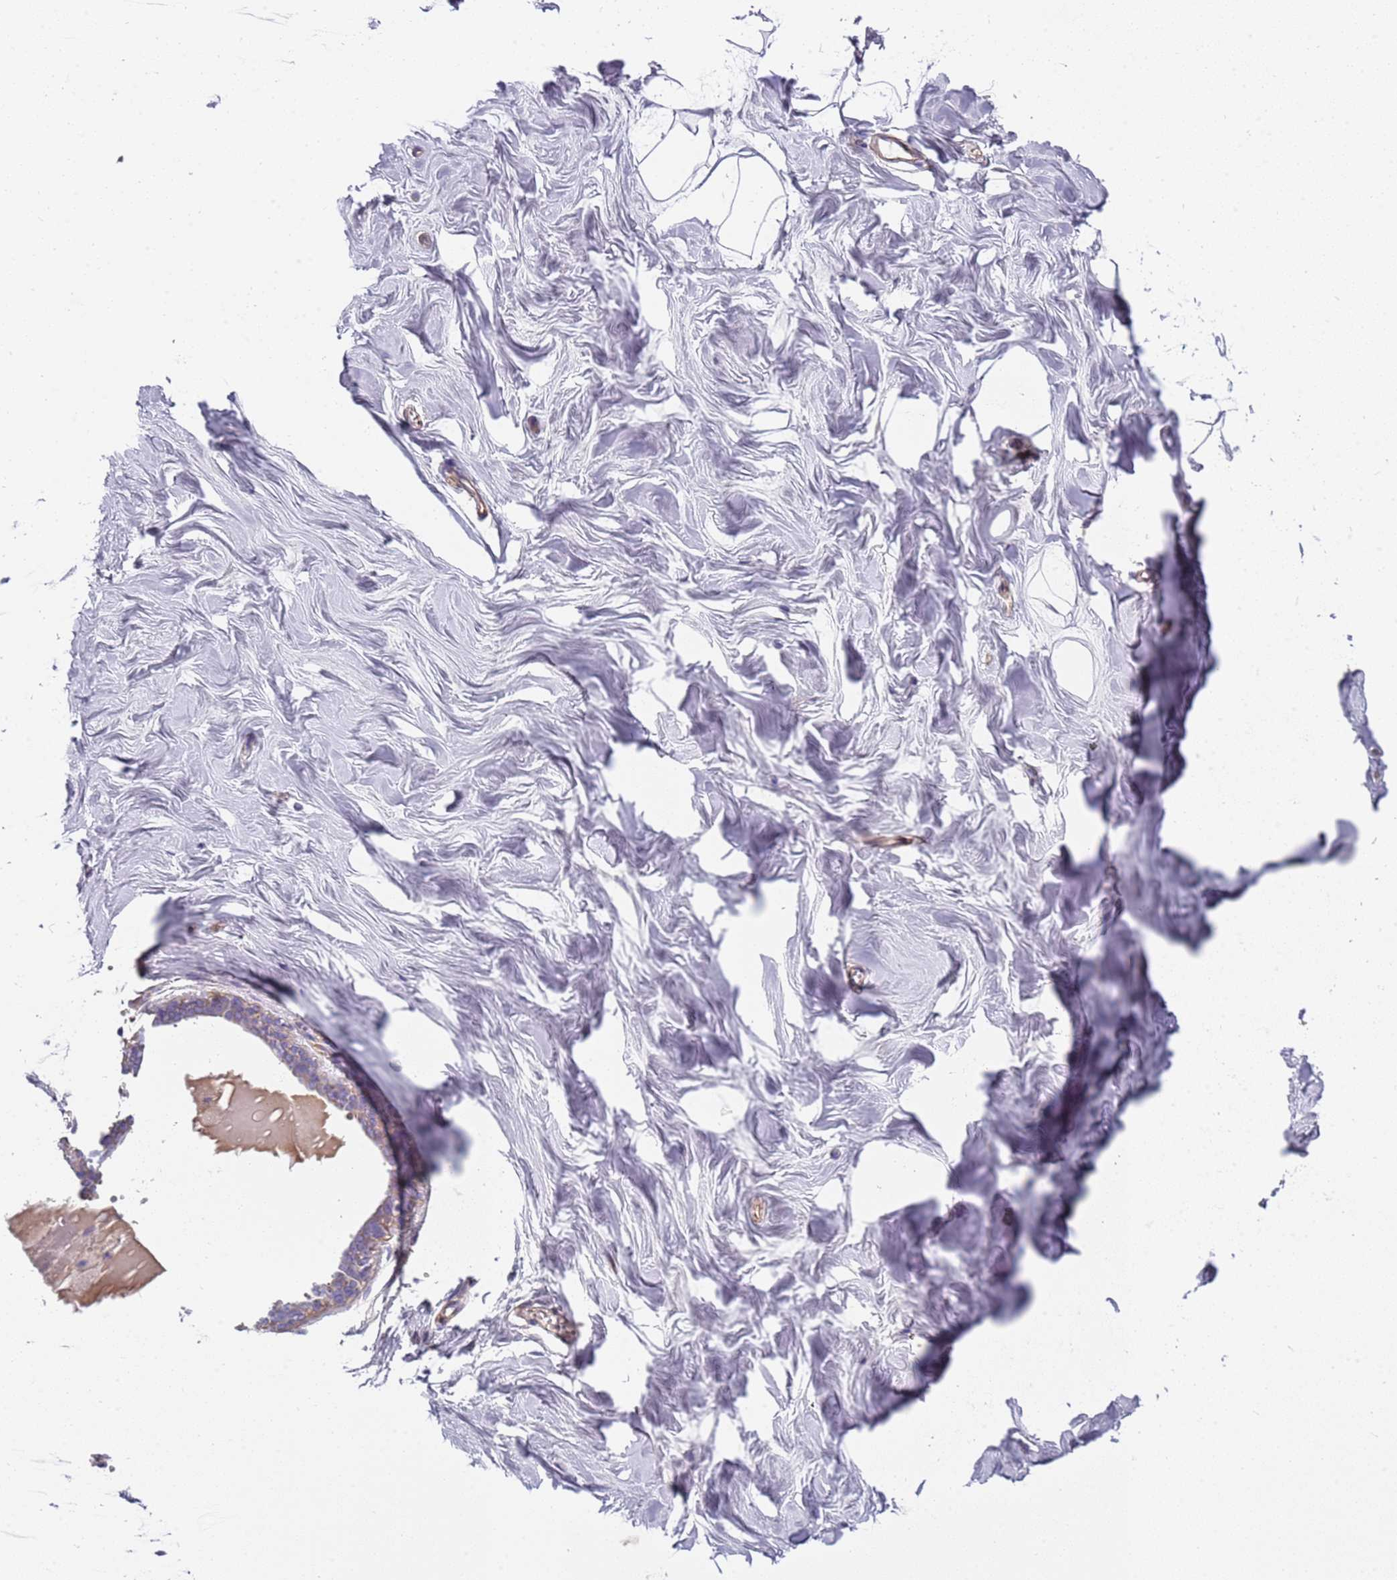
{"staining": {"intensity": "negative", "quantity": "none", "location": "none"}, "tissue": "breast", "cell_type": "Adipocytes", "image_type": "normal", "snomed": [{"axis": "morphology", "description": "Normal tissue, NOS"}, {"axis": "topography", "description": "Breast"}], "caption": "Immunohistochemistry (IHC) micrograph of unremarkable breast: breast stained with DAB exhibits no significant protein expression in adipocytes. (Immunohistochemistry (IHC), brightfield microscopy, high magnification).", "gene": "JAKMIP2", "patient": {"sex": "female", "age": 27}}